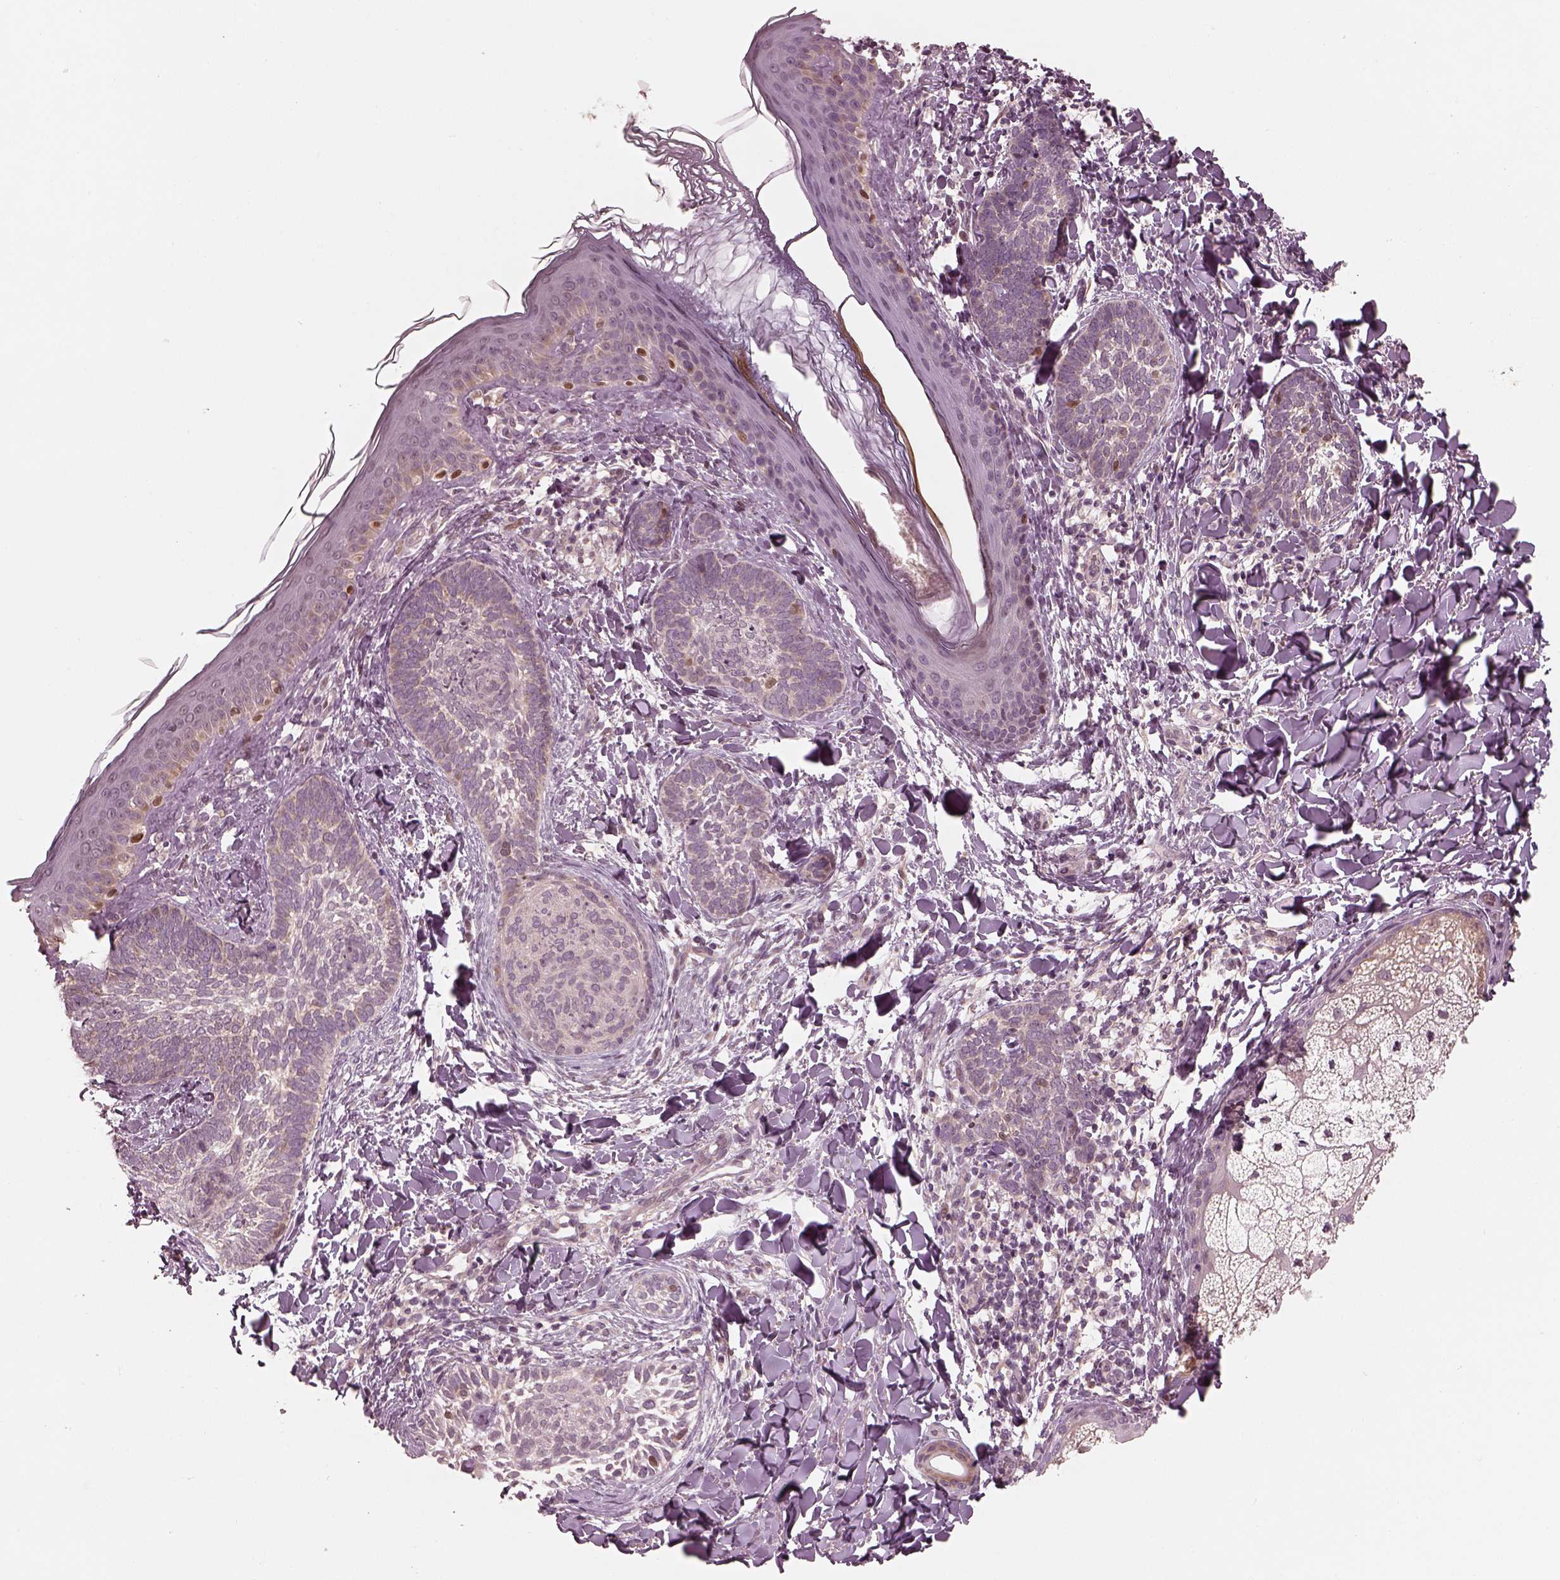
{"staining": {"intensity": "negative", "quantity": "none", "location": "none"}, "tissue": "skin cancer", "cell_type": "Tumor cells", "image_type": "cancer", "snomed": [{"axis": "morphology", "description": "Normal tissue, NOS"}, {"axis": "morphology", "description": "Basal cell carcinoma"}, {"axis": "topography", "description": "Skin"}], "caption": "DAB (3,3'-diaminobenzidine) immunohistochemical staining of human skin basal cell carcinoma reveals no significant expression in tumor cells.", "gene": "IQCB1", "patient": {"sex": "male", "age": 46}}